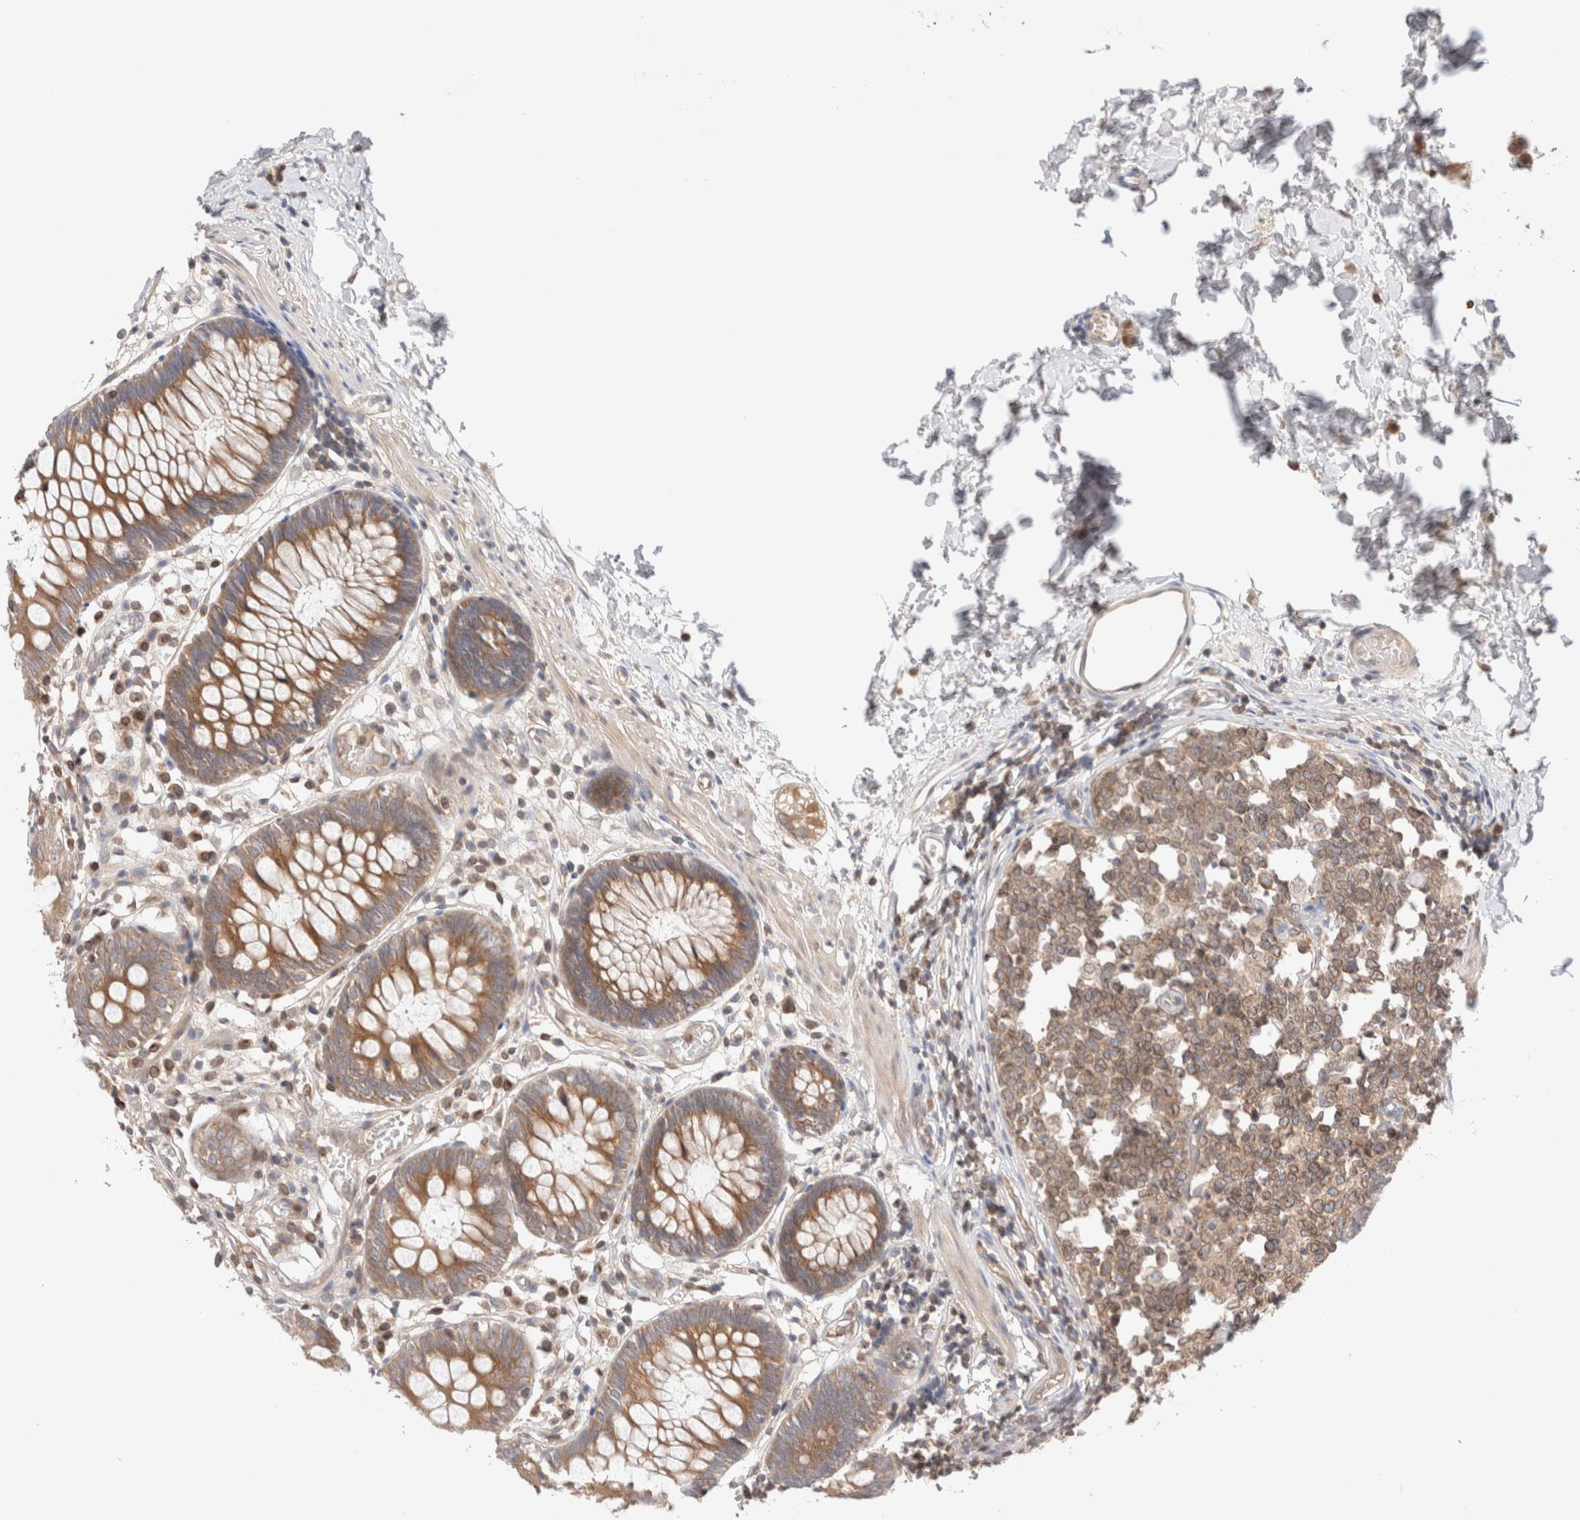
{"staining": {"intensity": "moderate", "quantity": ">75%", "location": "cytoplasmic/membranous"}, "tissue": "colon", "cell_type": "Endothelial cells", "image_type": "normal", "snomed": [{"axis": "morphology", "description": "Normal tissue, NOS"}, {"axis": "topography", "description": "Colon"}], "caption": "Unremarkable colon displays moderate cytoplasmic/membranous staining in about >75% of endothelial cells.", "gene": "SIKE1", "patient": {"sex": "male", "age": 14}}